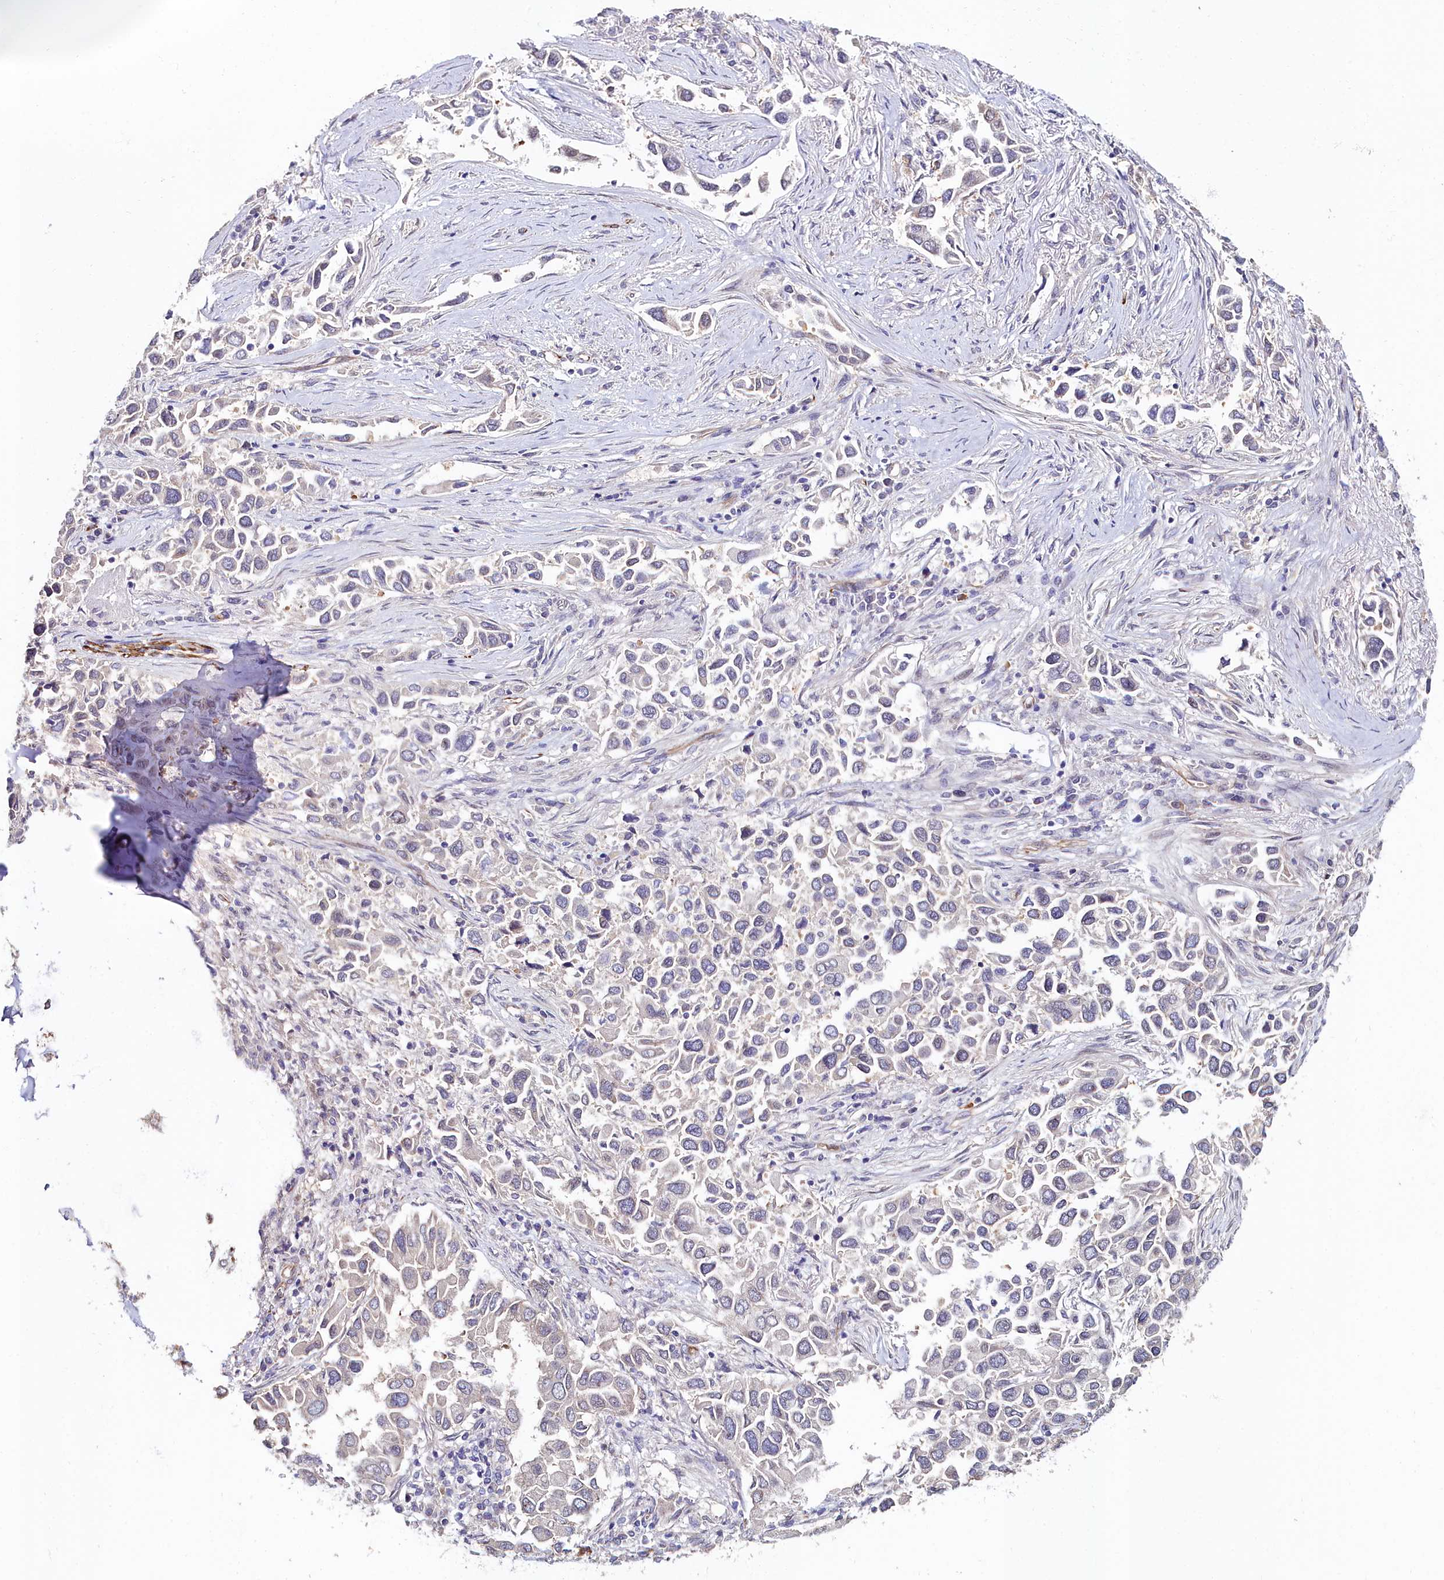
{"staining": {"intensity": "negative", "quantity": "none", "location": "none"}, "tissue": "lung cancer", "cell_type": "Tumor cells", "image_type": "cancer", "snomed": [{"axis": "morphology", "description": "Adenocarcinoma, NOS"}, {"axis": "topography", "description": "Lung"}], "caption": "Tumor cells show no significant staining in lung cancer (adenocarcinoma).", "gene": "C4orf19", "patient": {"sex": "female", "age": 76}}